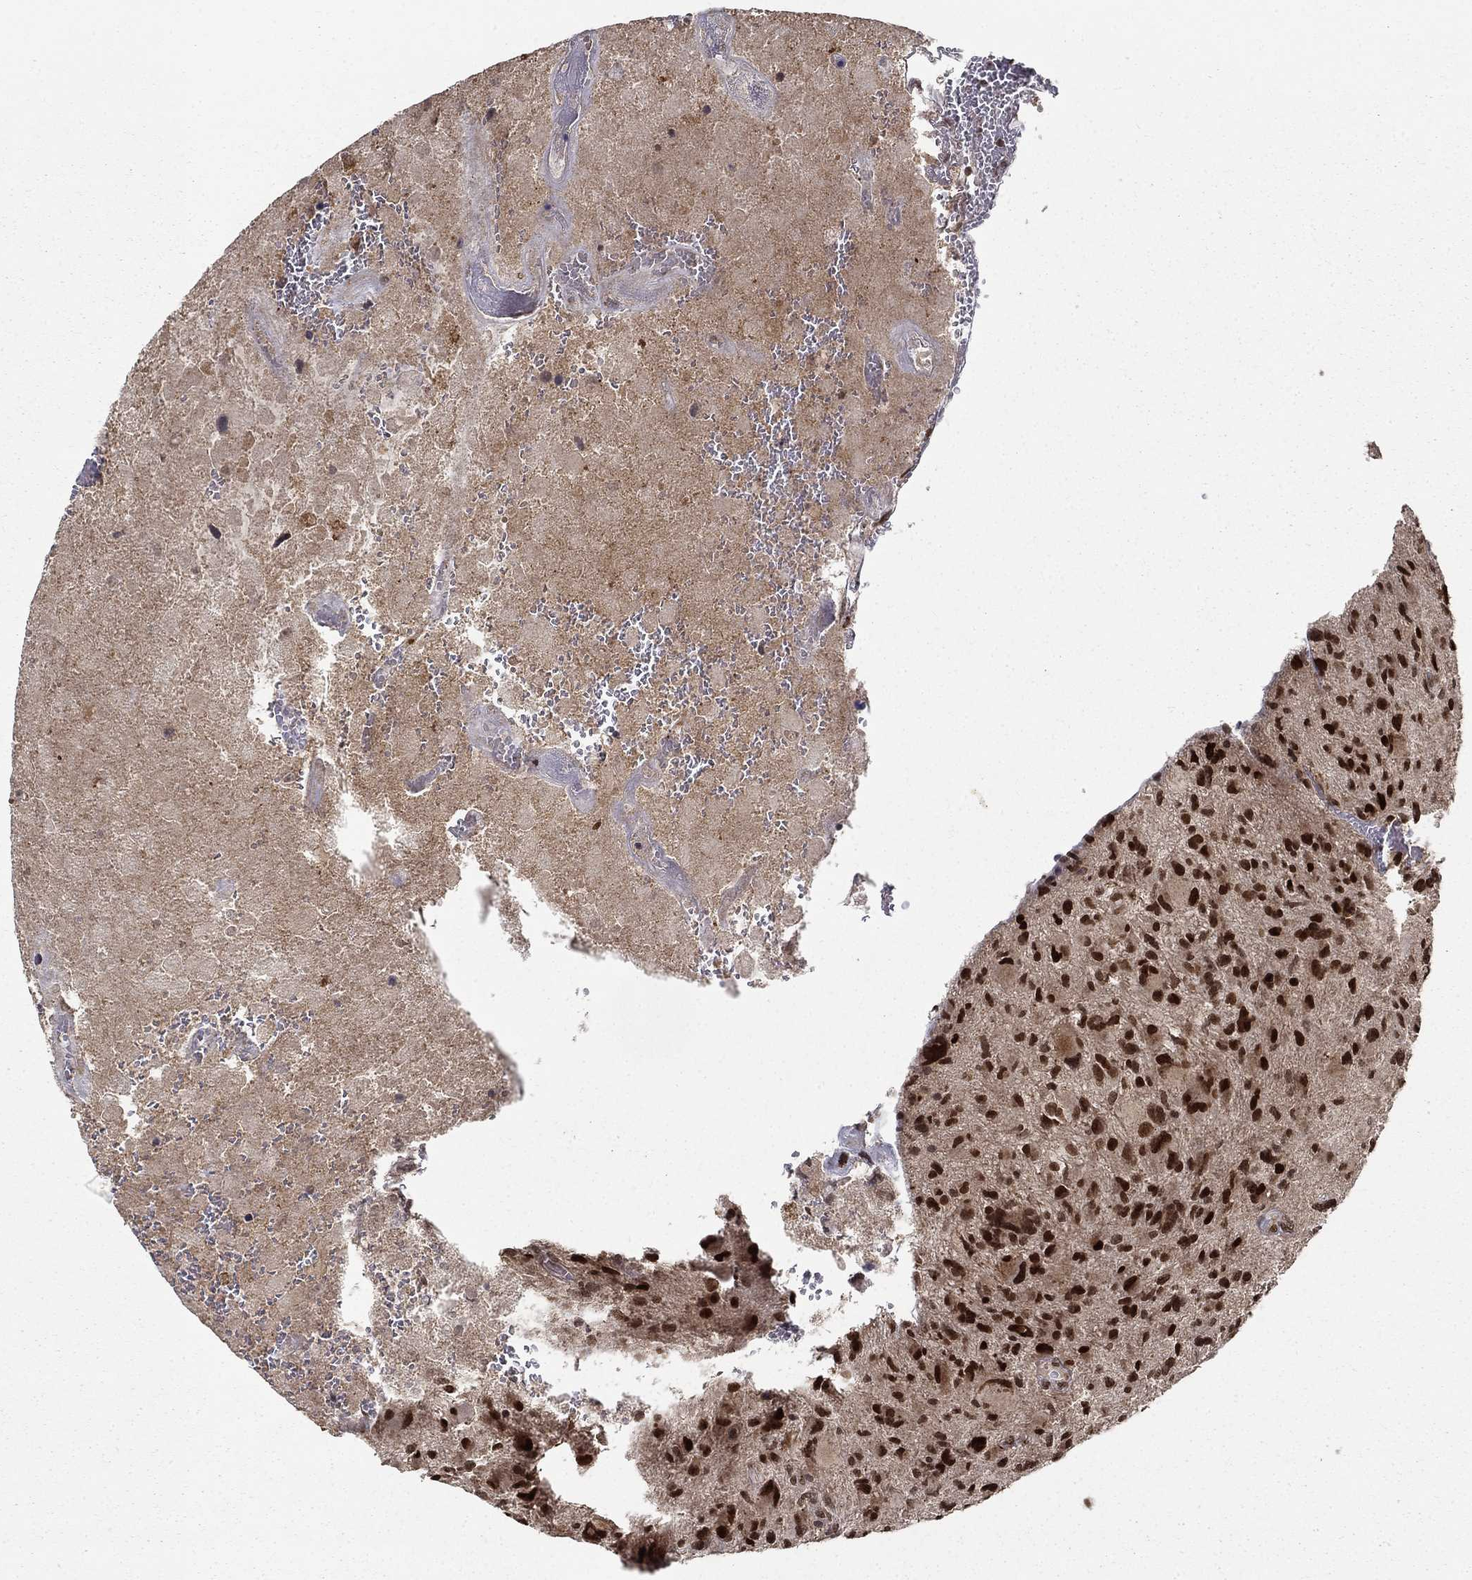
{"staining": {"intensity": "strong", "quantity": ">75%", "location": "nuclear"}, "tissue": "glioma", "cell_type": "Tumor cells", "image_type": "cancer", "snomed": [{"axis": "morphology", "description": "Glioma, malignant, NOS"}, {"axis": "morphology", "description": "Glioma, malignant, High grade"}, {"axis": "topography", "description": "Brain"}], "caption": "Protein staining reveals strong nuclear expression in approximately >75% of tumor cells in glioma.", "gene": "CDCA7L", "patient": {"sex": "female", "age": 71}}